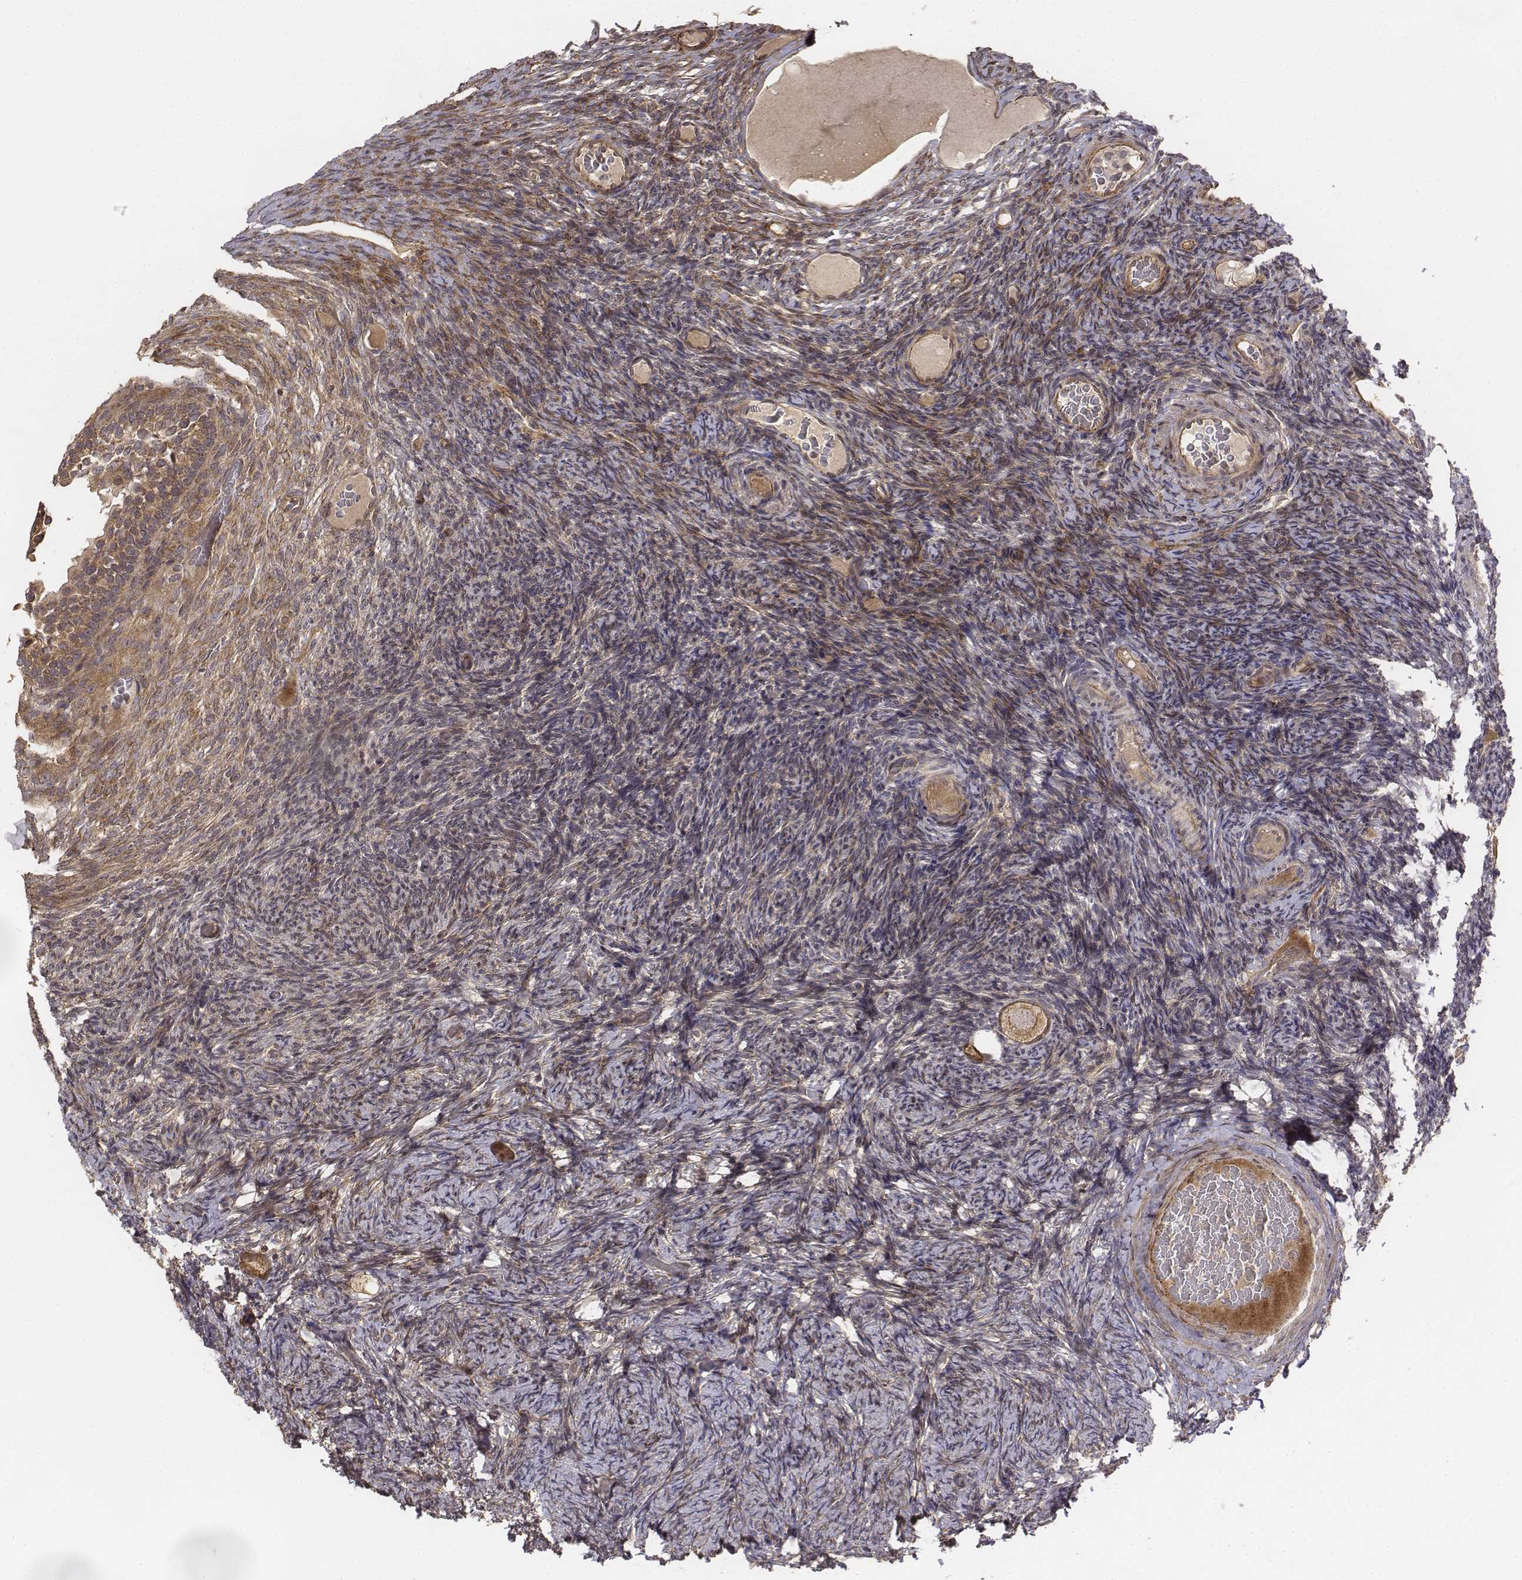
{"staining": {"intensity": "moderate", "quantity": ">75%", "location": "cytoplasmic/membranous"}, "tissue": "ovary", "cell_type": "Follicle cells", "image_type": "normal", "snomed": [{"axis": "morphology", "description": "Normal tissue, NOS"}, {"axis": "topography", "description": "Ovary"}], "caption": "Immunohistochemistry (IHC) image of unremarkable ovary: human ovary stained using IHC displays medium levels of moderate protein expression localized specifically in the cytoplasmic/membranous of follicle cells, appearing as a cytoplasmic/membranous brown color.", "gene": "FBXO21", "patient": {"sex": "female", "age": 34}}